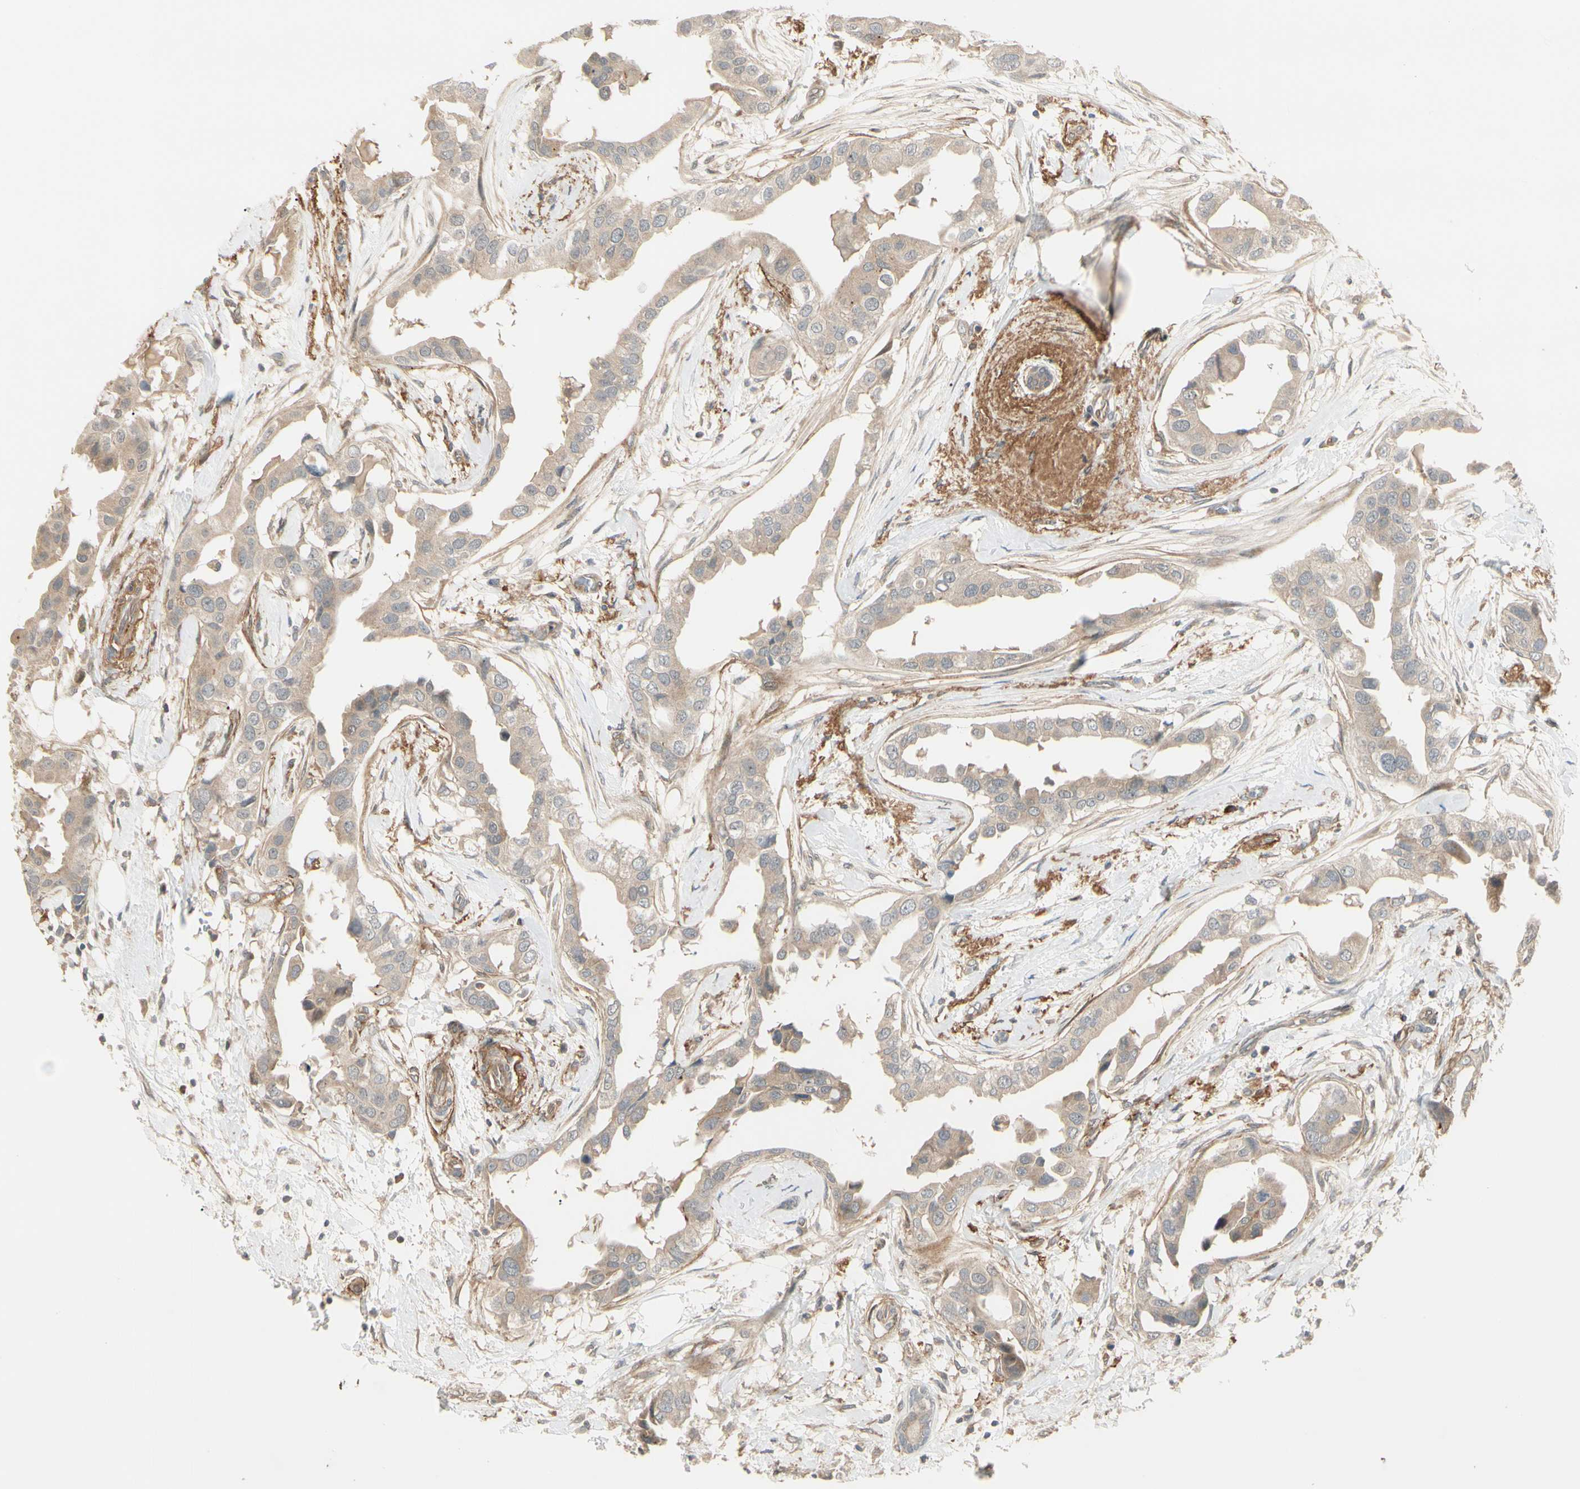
{"staining": {"intensity": "moderate", "quantity": ">75%", "location": "cytoplasmic/membranous"}, "tissue": "breast cancer", "cell_type": "Tumor cells", "image_type": "cancer", "snomed": [{"axis": "morphology", "description": "Duct carcinoma"}, {"axis": "topography", "description": "Breast"}], "caption": "Breast cancer was stained to show a protein in brown. There is medium levels of moderate cytoplasmic/membranous staining in approximately >75% of tumor cells.", "gene": "F2R", "patient": {"sex": "female", "age": 40}}